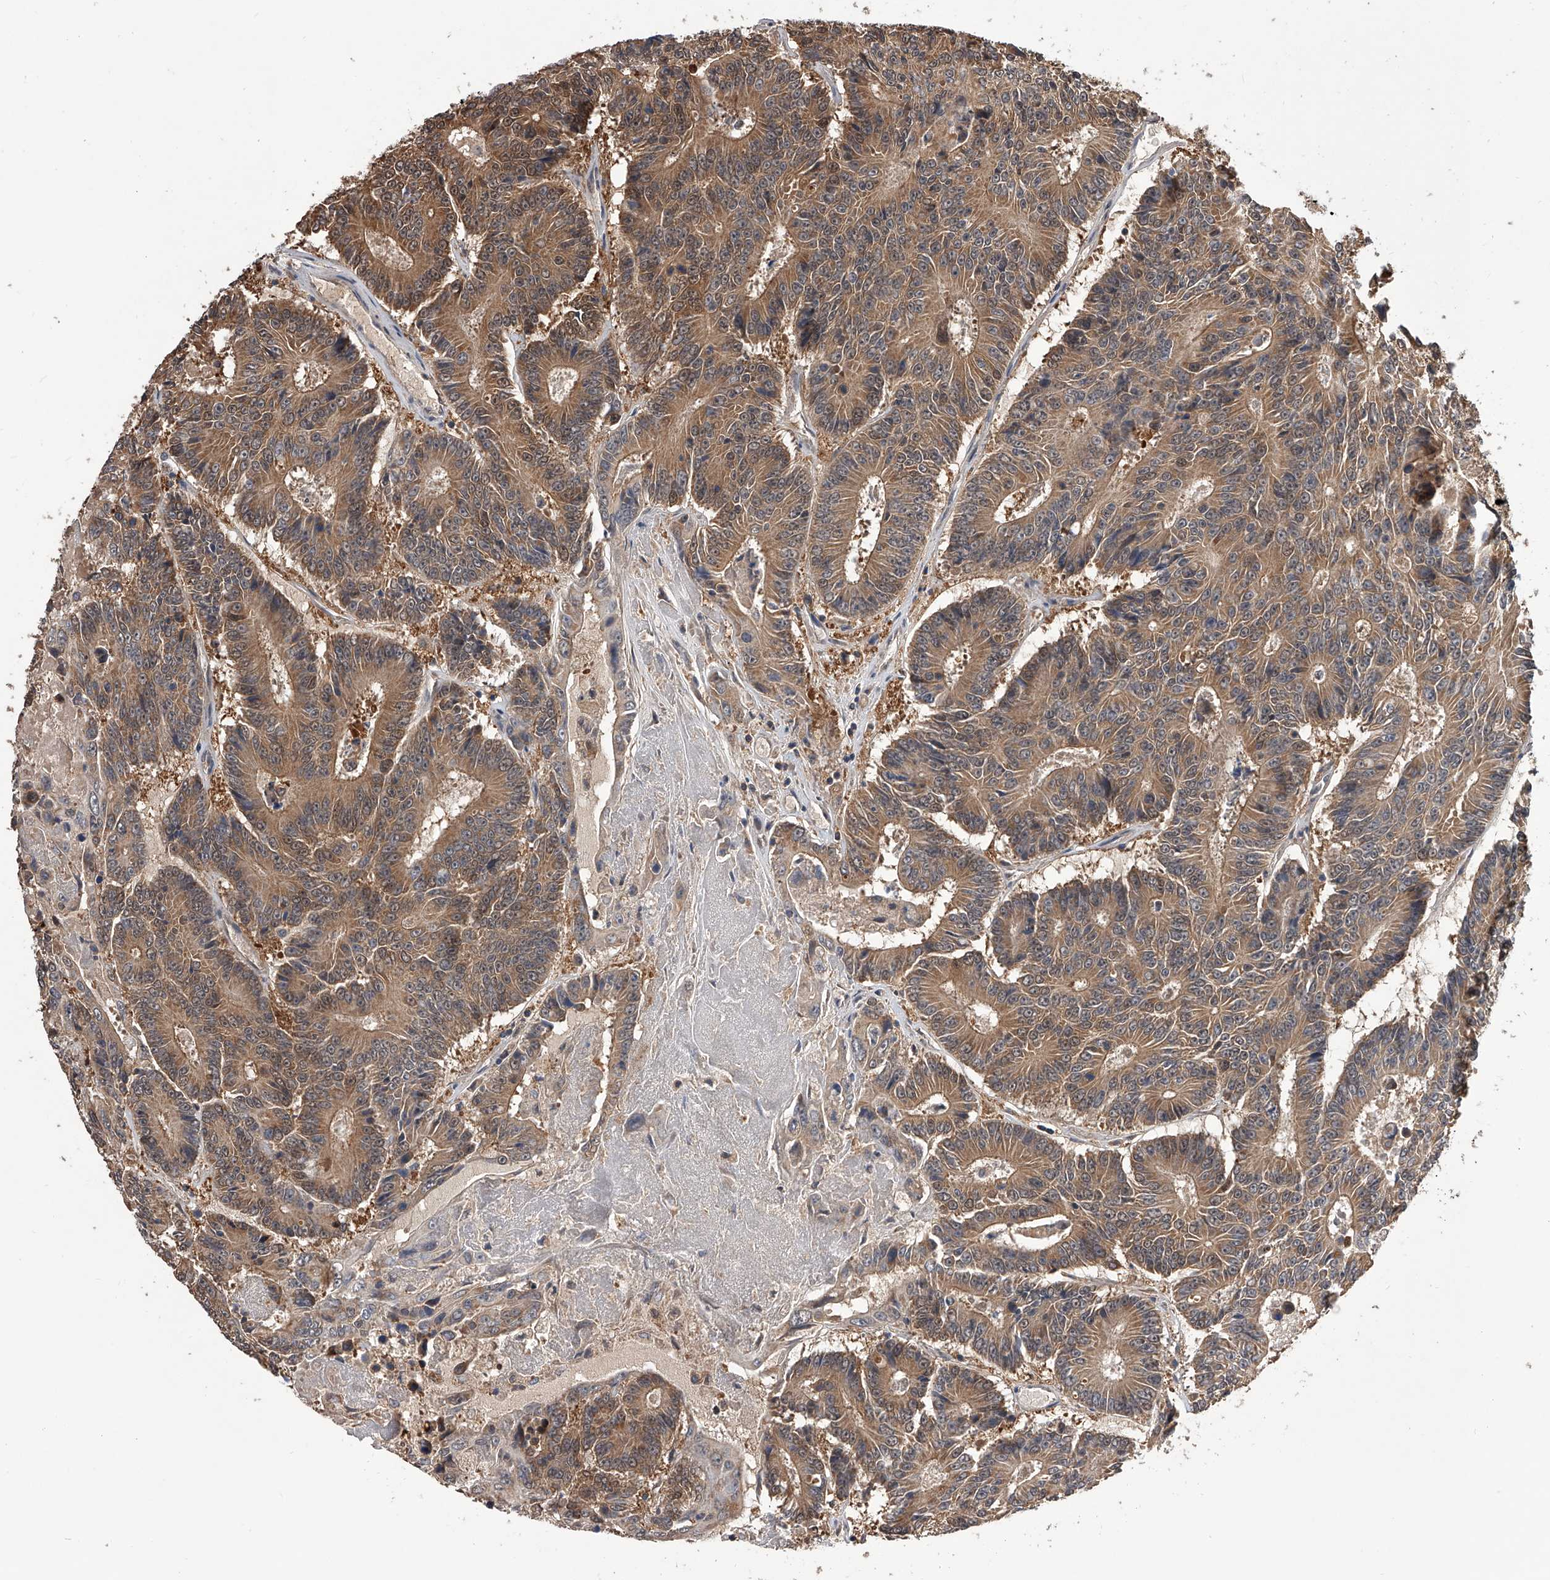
{"staining": {"intensity": "moderate", "quantity": ">75%", "location": "cytoplasmic/membranous,nuclear"}, "tissue": "colorectal cancer", "cell_type": "Tumor cells", "image_type": "cancer", "snomed": [{"axis": "morphology", "description": "Adenocarcinoma, NOS"}, {"axis": "topography", "description": "Colon"}], "caption": "Human colorectal adenocarcinoma stained for a protein (brown) reveals moderate cytoplasmic/membranous and nuclear positive positivity in about >75% of tumor cells.", "gene": "GMDS", "patient": {"sex": "male", "age": 83}}